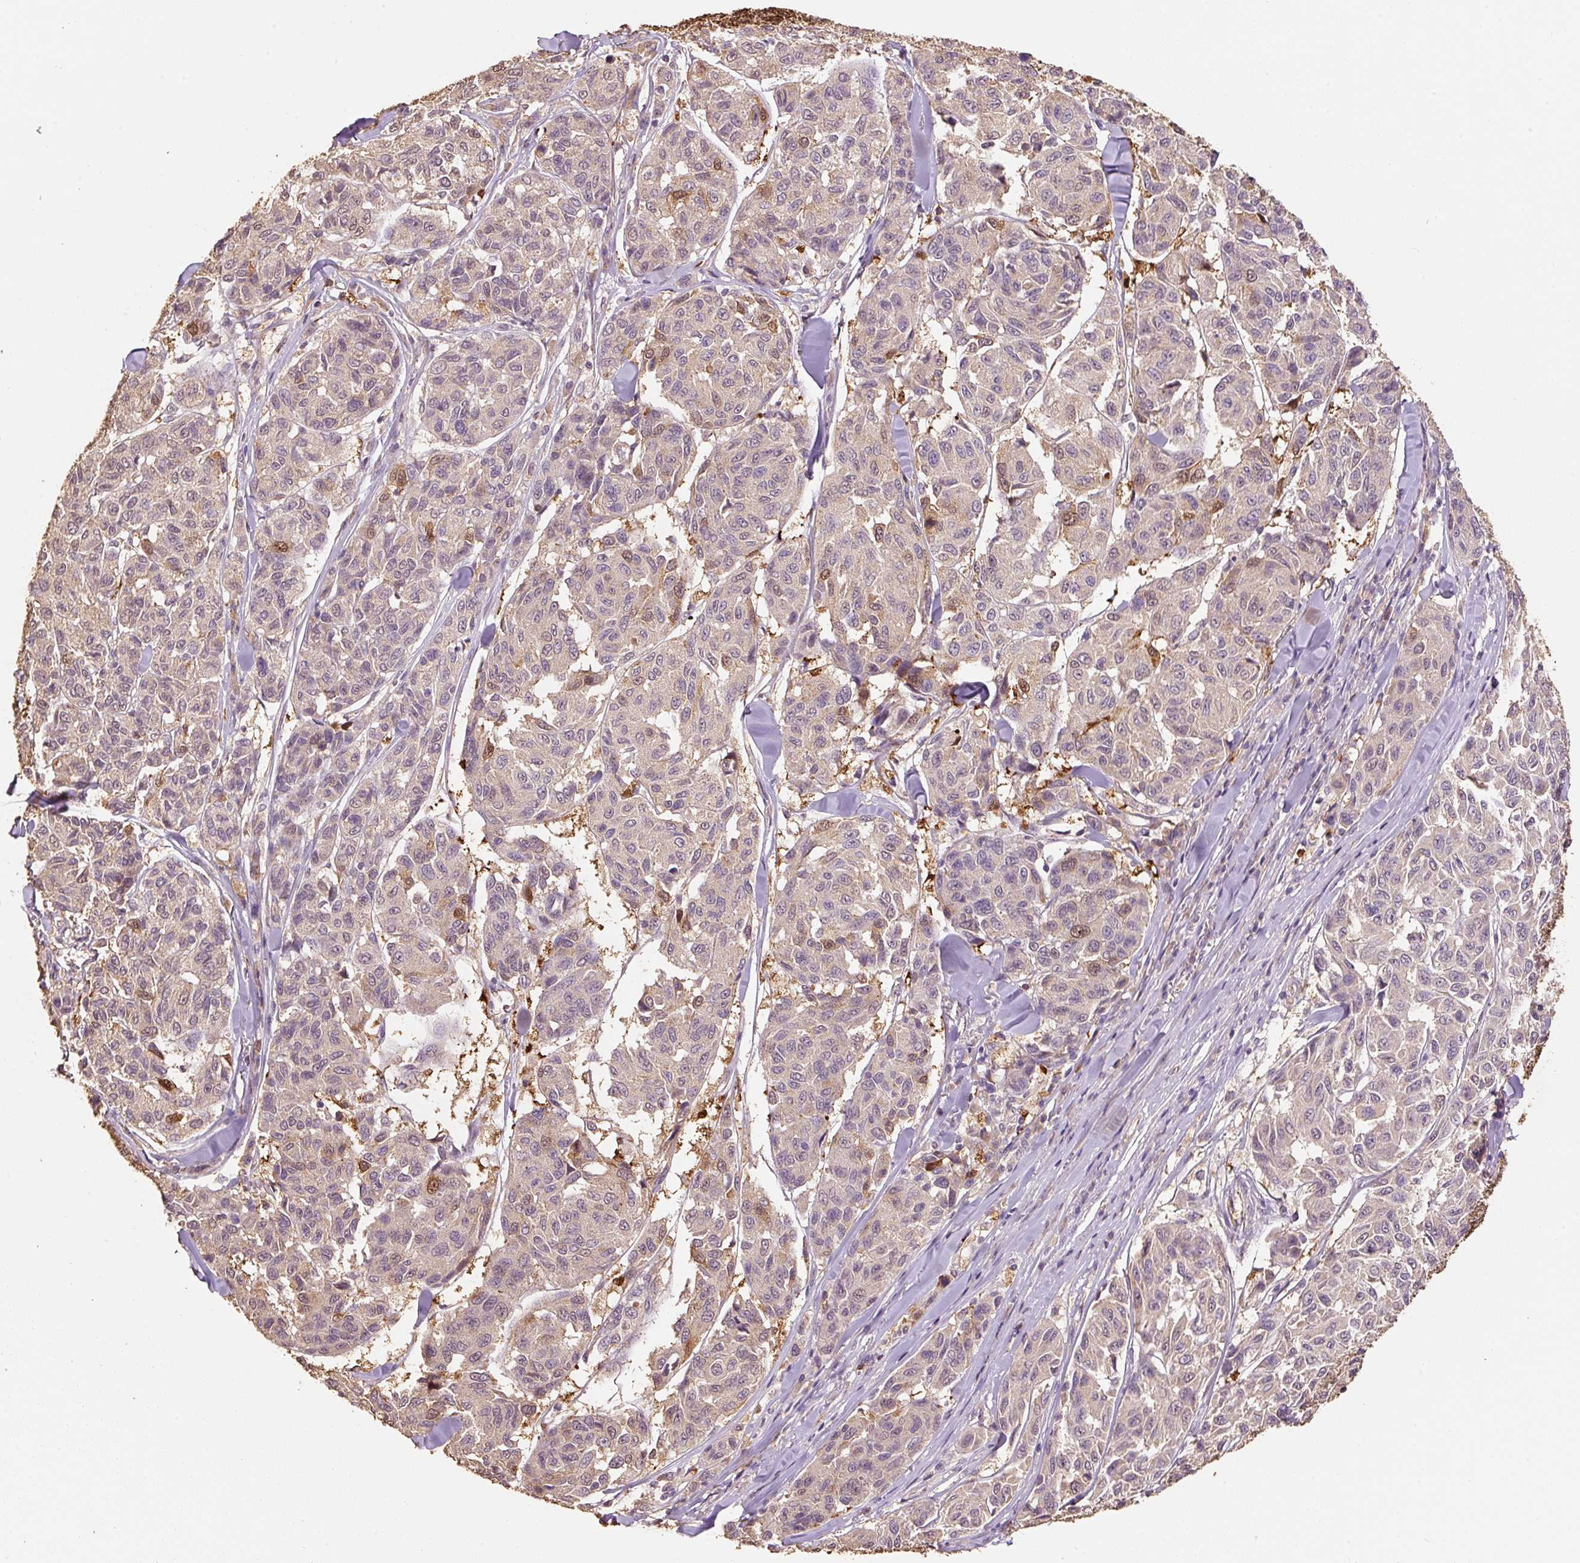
{"staining": {"intensity": "moderate", "quantity": "<25%", "location": "cytoplasmic/membranous,nuclear"}, "tissue": "melanoma", "cell_type": "Tumor cells", "image_type": "cancer", "snomed": [{"axis": "morphology", "description": "Malignant melanoma, NOS"}, {"axis": "topography", "description": "Skin"}], "caption": "IHC of human melanoma shows low levels of moderate cytoplasmic/membranous and nuclear positivity in about <25% of tumor cells.", "gene": "HERC2", "patient": {"sex": "female", "age": 66}}